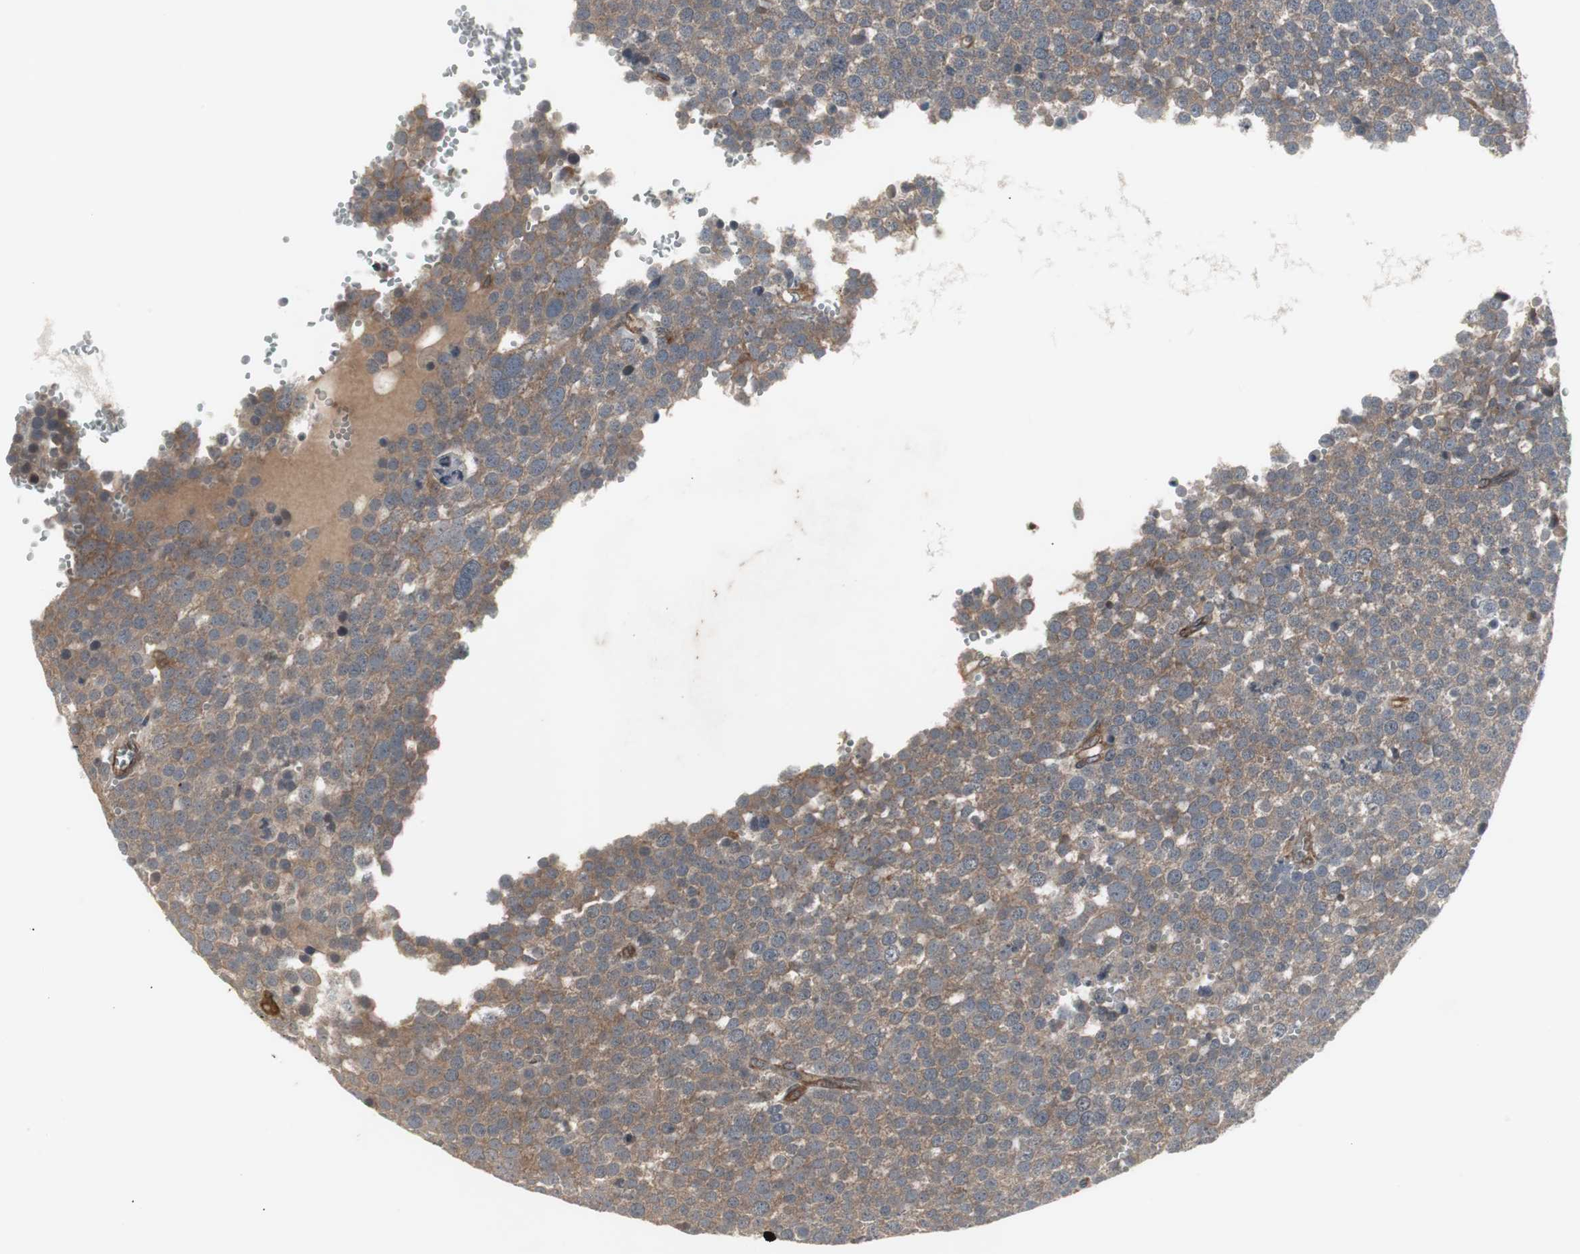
{"staining": {"intensity": "weak", "quantity": ">75%", "location": "cytoplasmic/membranous"}, "tissue": "testis cancer", "cell_type": "Tumor cells", "image_type": "cancer", "snomed": [{"axis": "morphology", "description": "Seminoma, NOS"}, {"axis": "topography", "description": "Testis"}], "caption": "High-magnification brightfield microscopy of testis cancer (seminoma) stained with DAB (3,3'-diaminobenzidine) (brown) and counterstained with hematoxylin (blue). tumor cells exhibit weak cytoplasmic/membranous expression is seen in approximately>75% of cells.", "gene": "ATP2B2", "patient": {"sex": "male", "age": 71}}